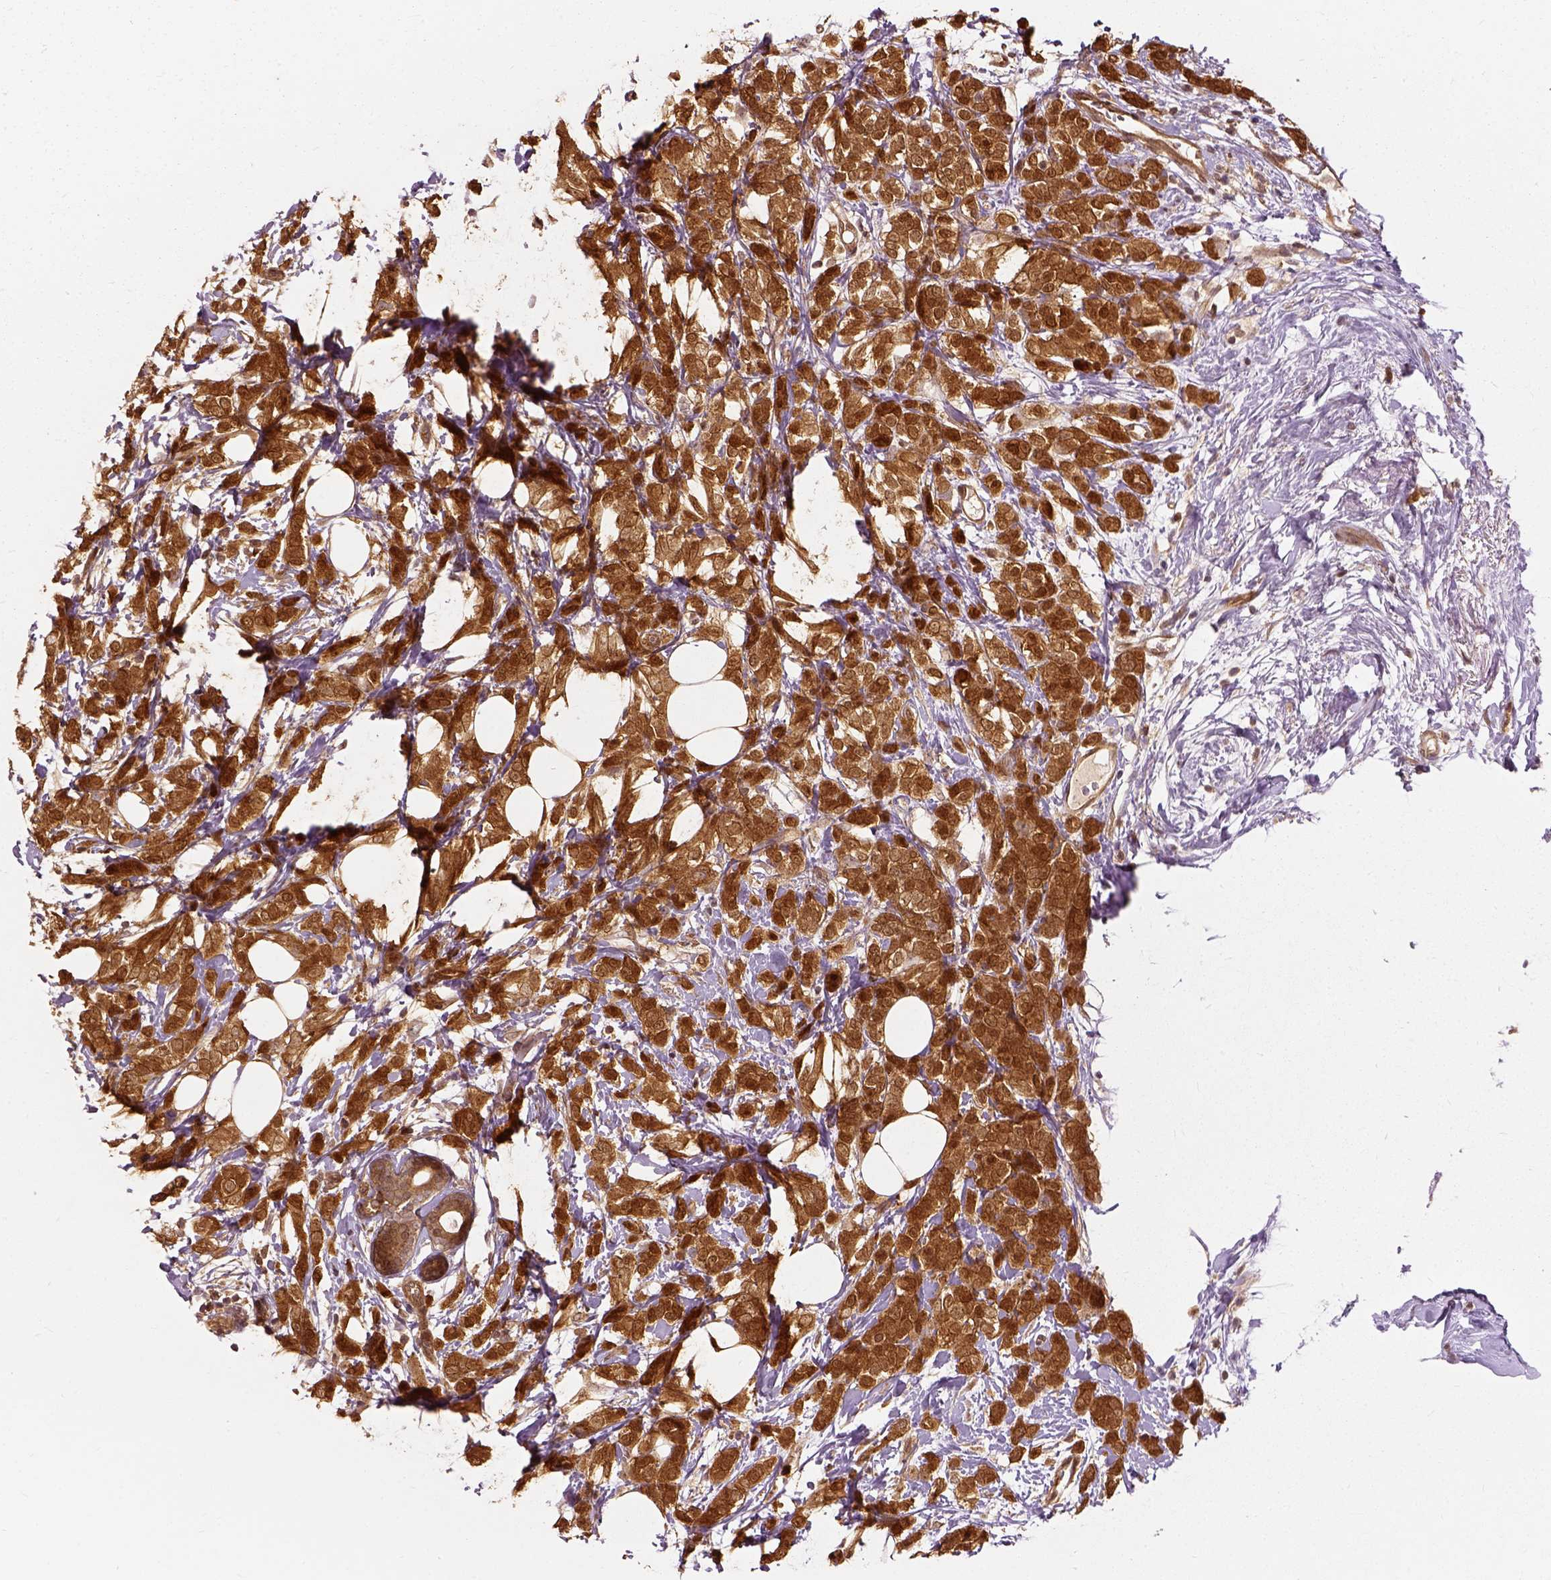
{"staining": {"intensity": "strong", "quantity": ">75%", "location": "cytoplasmic/membranous,nuclear"}, "tissue": "breast cancer", "cell_type": "Tumor cells", "image_type": "cancer", "snomed": [{"axis": "morphology", "description": "Lobular carcinoma"}, {"axis": "topography", "description": "Breast"}], "caption": "Immunohistochemical staining of human breast cancer demonstrates high levels of strong cytoplasmic/membranous and nuclear protein expression in approximately >75% of tumor cells. (DAB (3,3'-diaminobenzidine) = brown stain, brightfield microscopy at high magnification).", "gene": "GPI", "patient": {"sex": "female", "age": 49}}